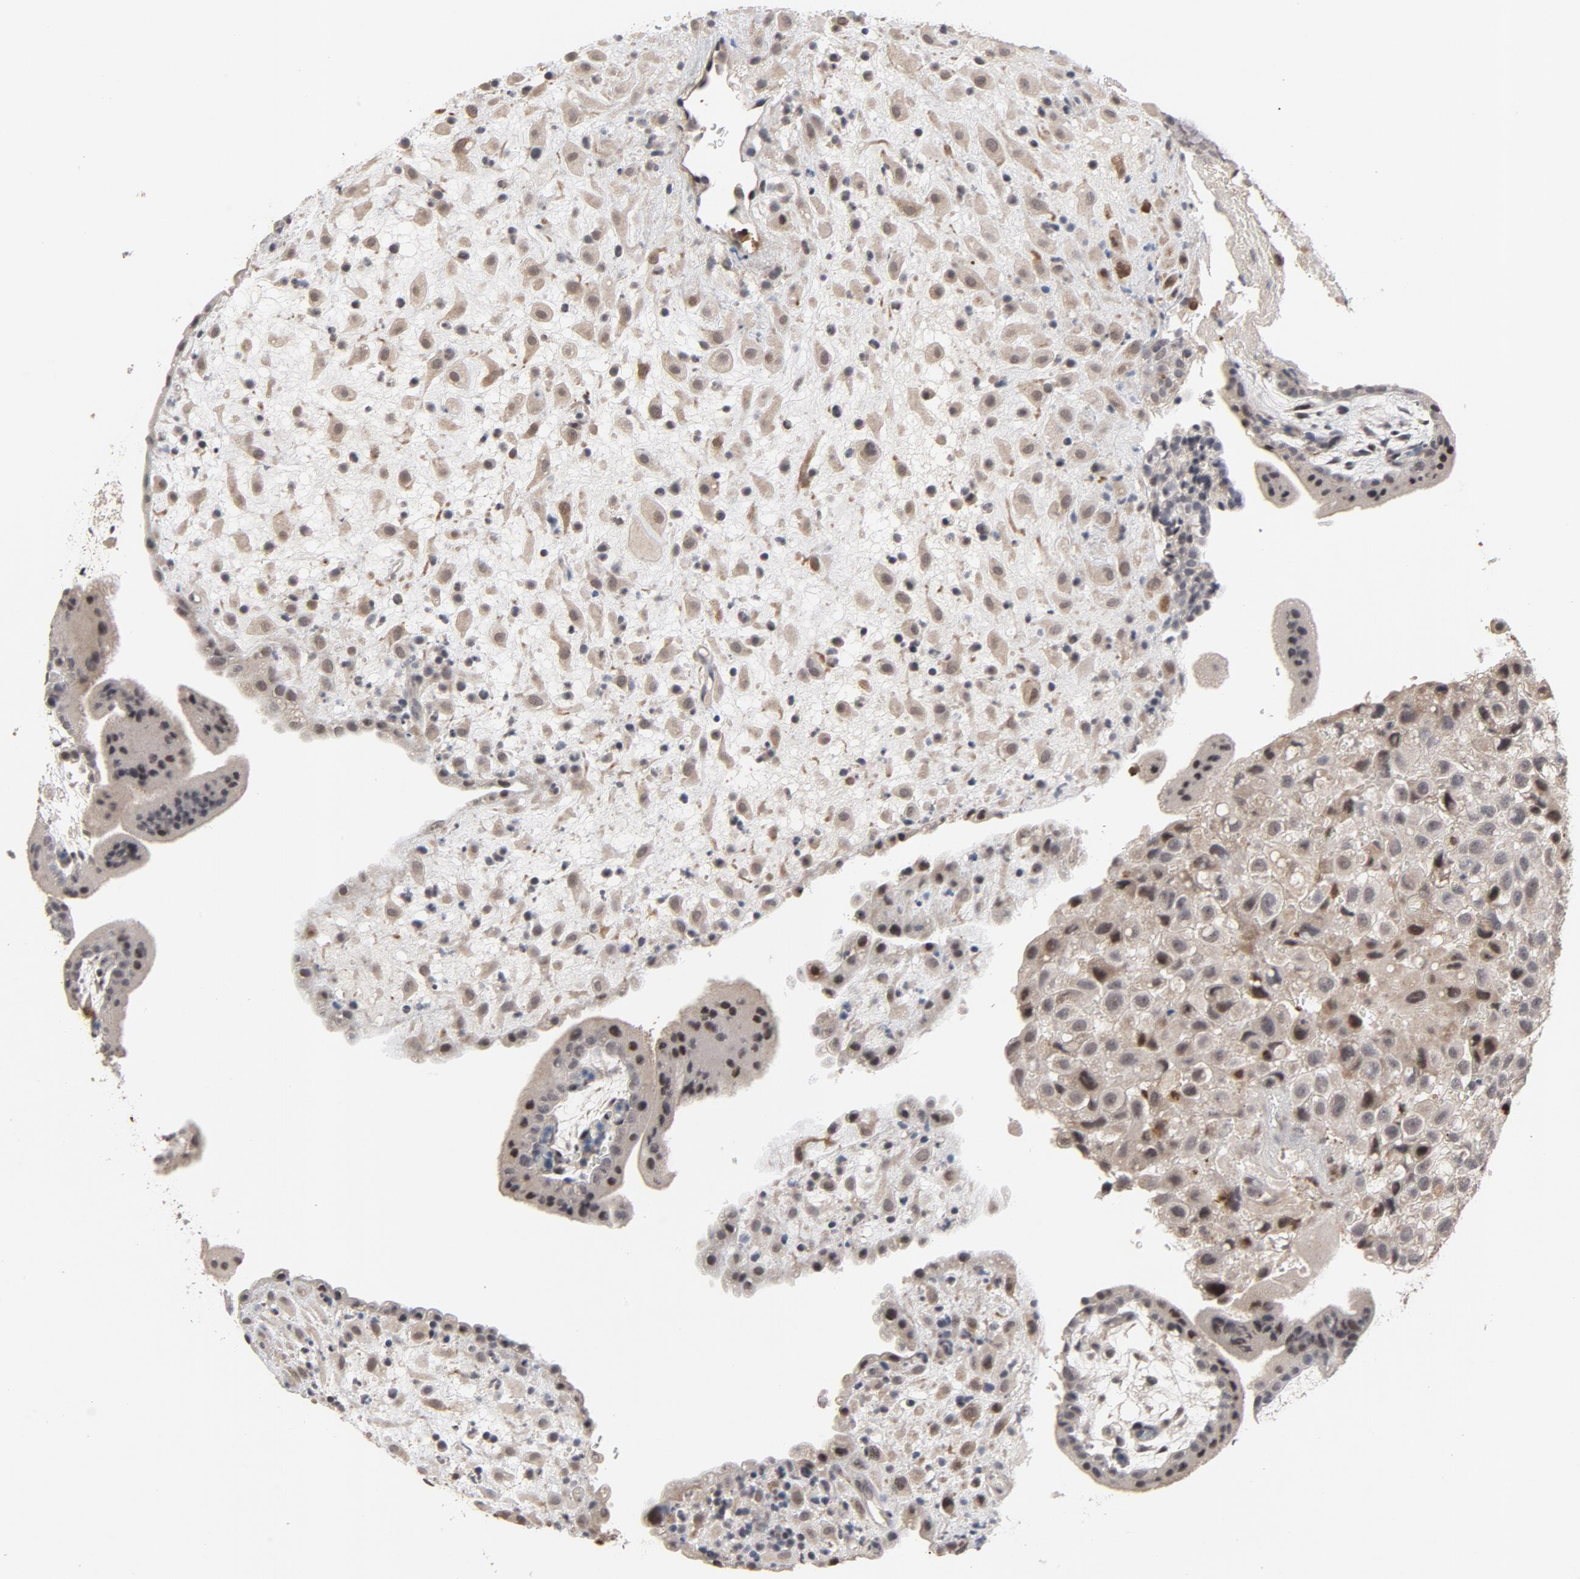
{"staining": {"intensity": "weak", "quantity": "<25%", "location": "cytoplasmic/membranous"}, "tissue": "placenta", "cell_type": "Decidual cells", "image_type": "normal", "snomed": [{"axis": "morphology", "description": "Normal tissue, NOS"}, {"axis": "topography", "description": "Placenta"}], "caption": "IHC image of benign human placenta stained for a protein (brown), which reveals no expression in decidual cells. The staining is performed using DAB brown chromogen with nuclei counter-stained in using hematoxylin.", "gene": "RTL5", "patient": {"sex": "female", "age": 35}}